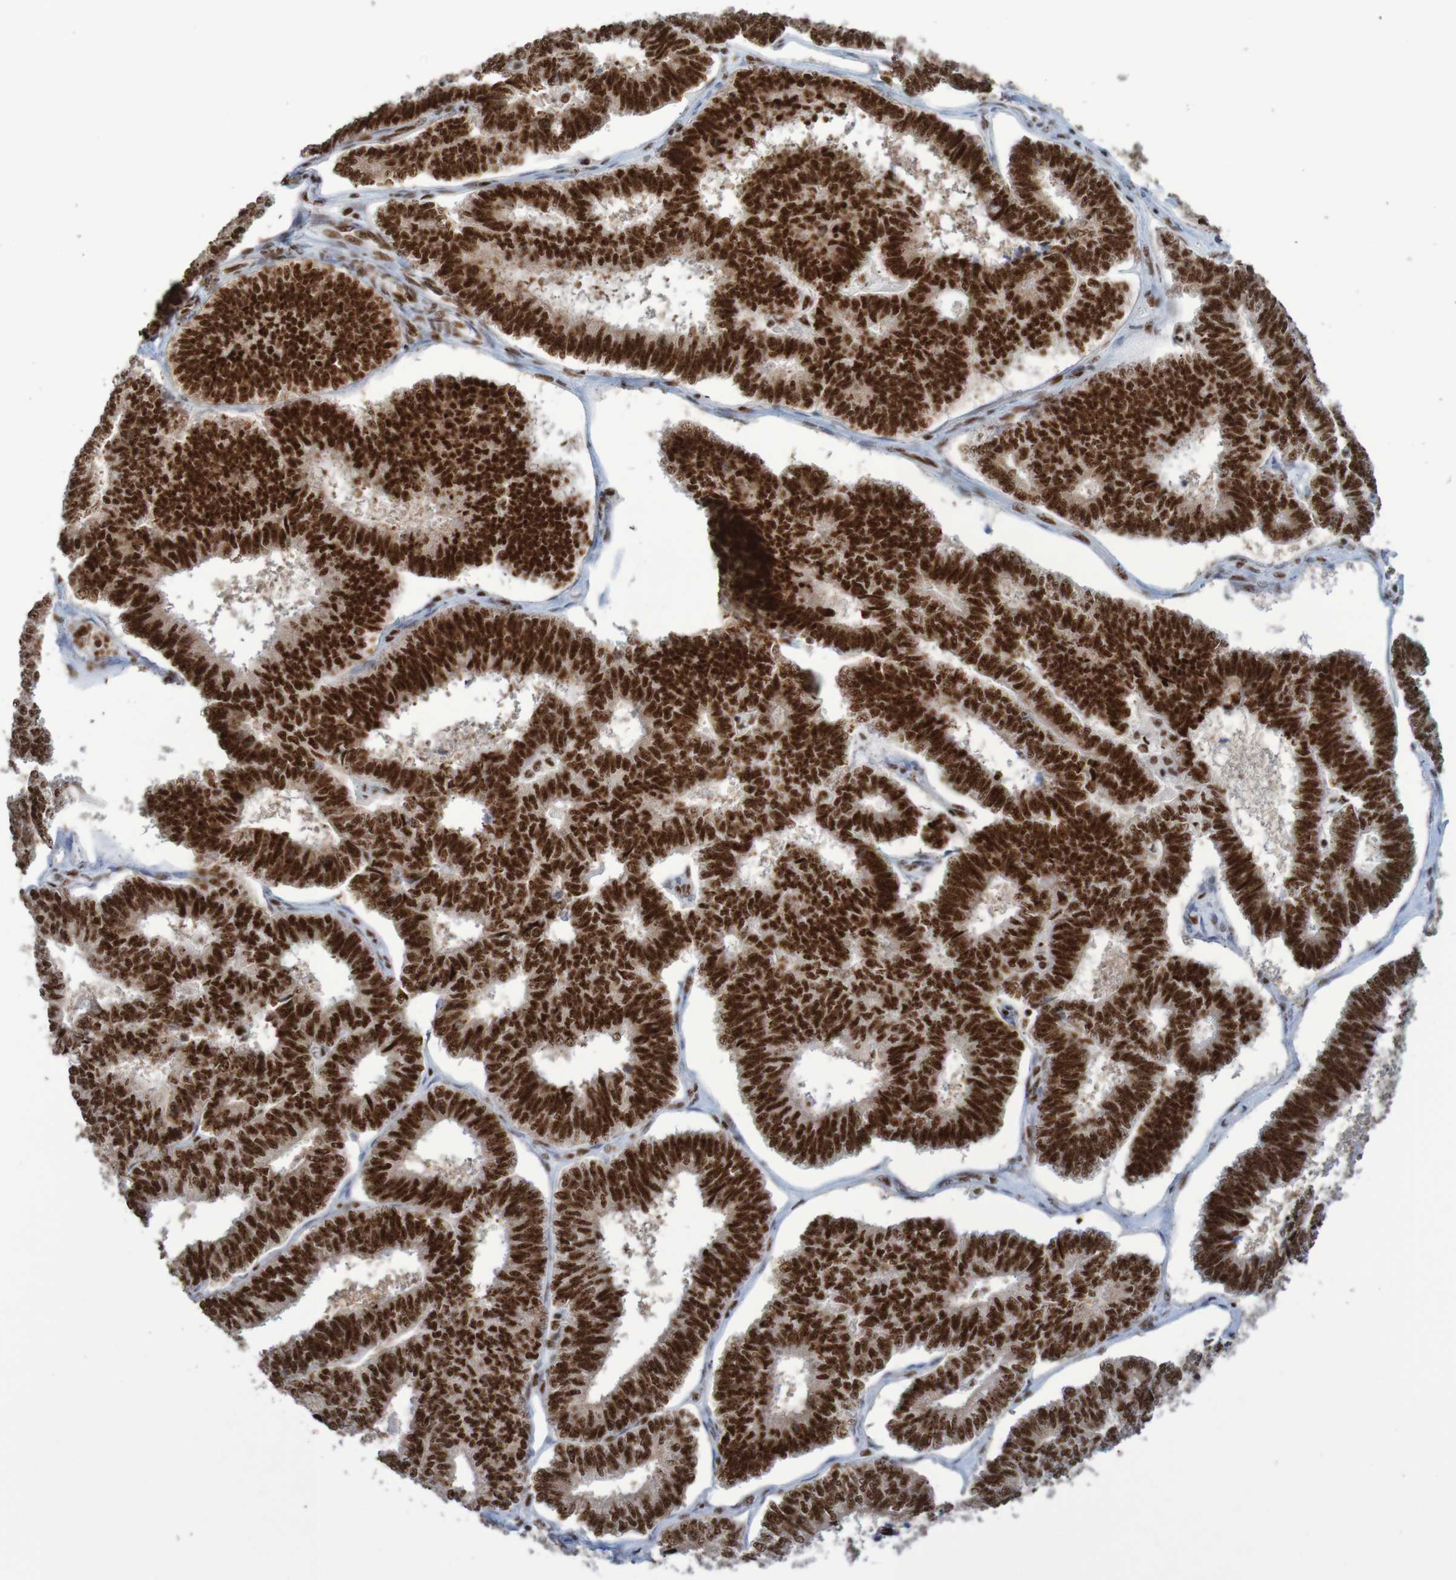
{"staining": {"intensity": "strong", "quantity": ">75%", "location": "nuclear"}, "tissue": "endometrial cancer", "cell_type": "Tumor cells", "image_type": "cancer", "snomed": [{"axis": "morphology", "description": "Adenocarcinoma, NOS"}, {"axis": "topography", "description": "Endometrium"}], "caption": "Immunohistochemistry photomicrograph of human endometrial cancer stained for a protein (brown), which reveals high levels of strong nuclear positivity in approximately >75% of tumor cells.", "gene": "THRAP3", "patient": {"sex": "female", "age": 70}}